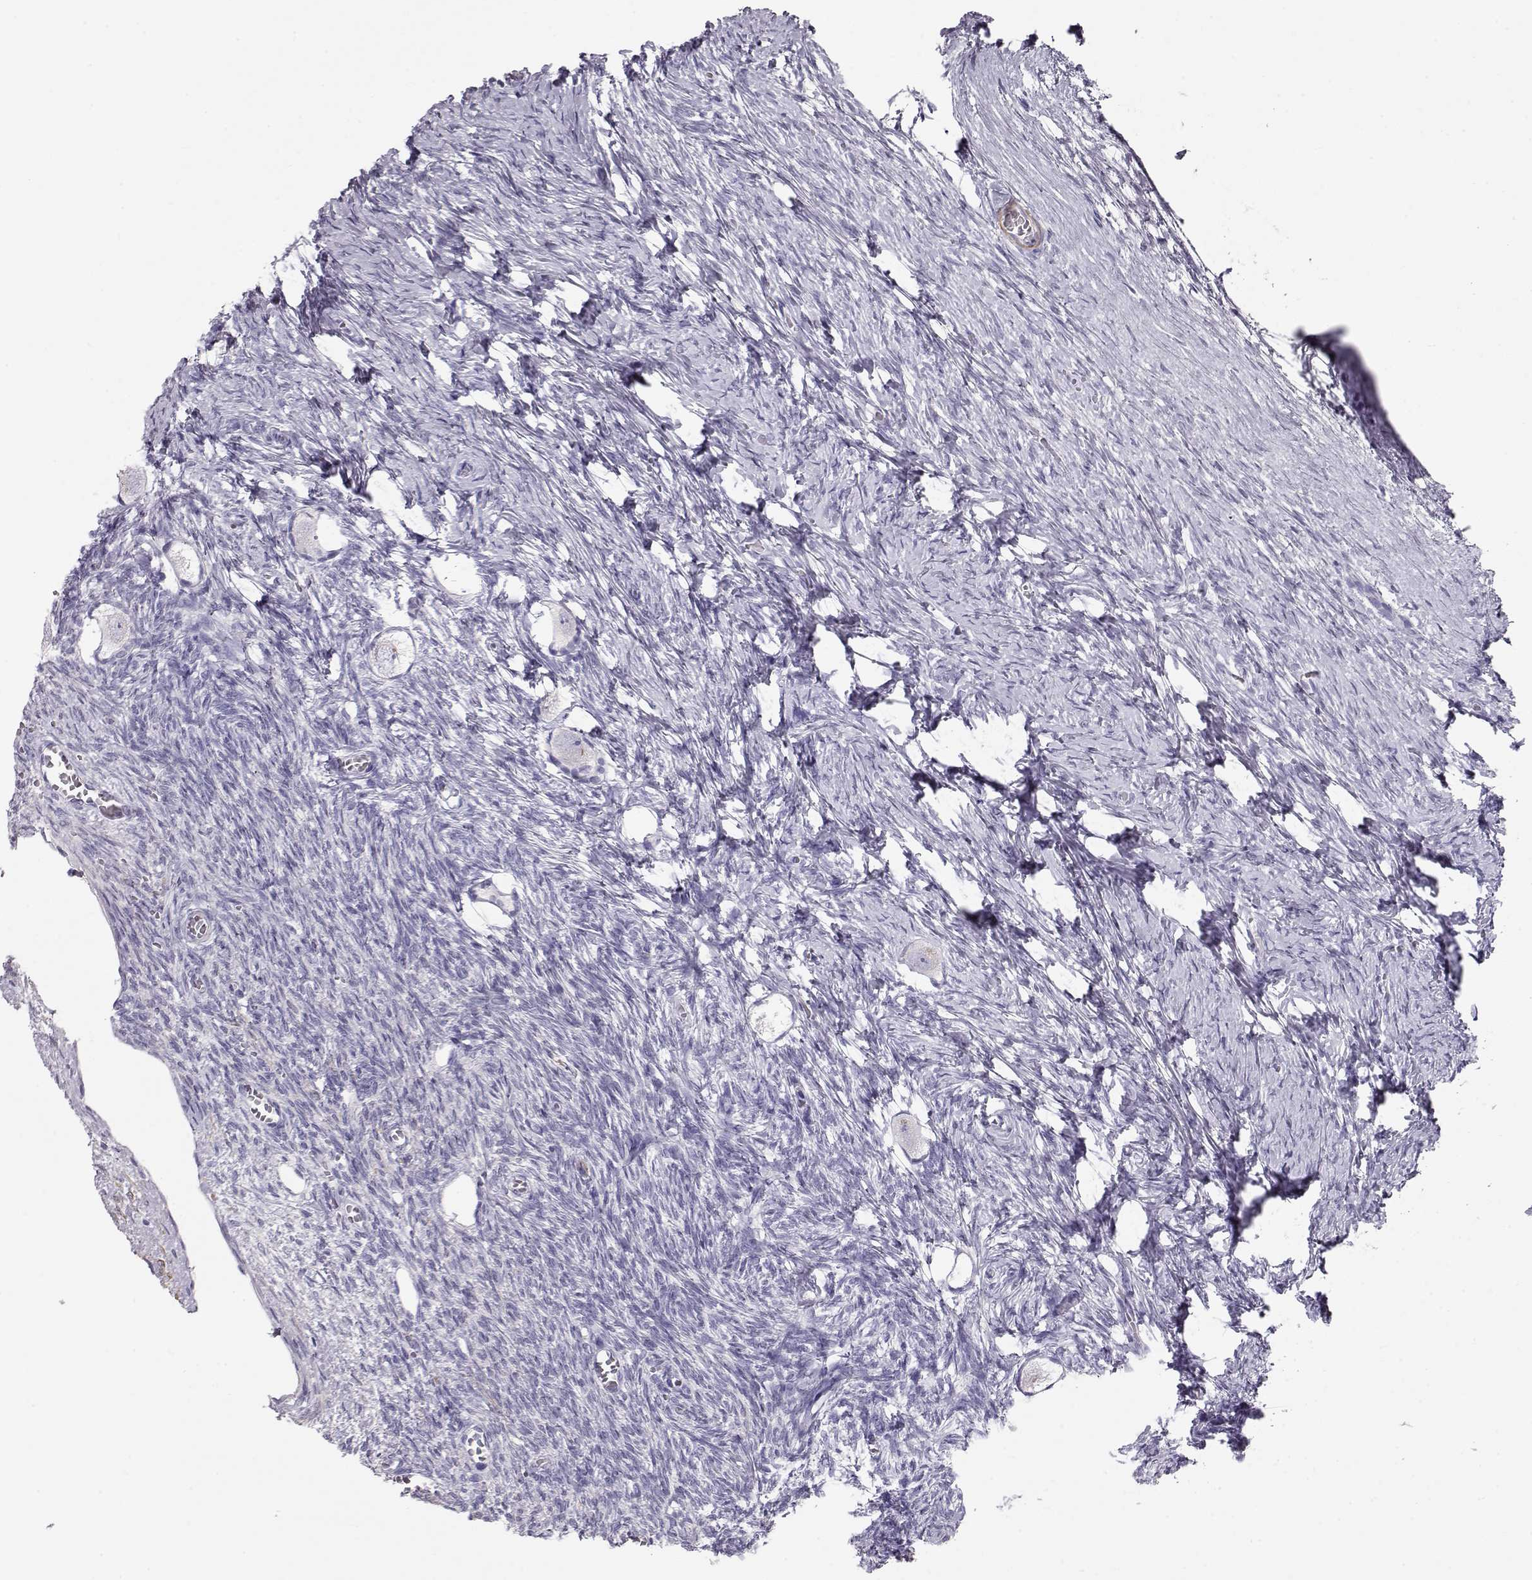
{"staining": {"intensity": "negative", "quantity": "none", "location": "none"}, "tissue": "ovary", "cell_type": "Follicle cells", "image_type": "normal", "snomed": [{"axis": "morphology", "description": "Normal tissue, NOS"}, {"axis": "topography", "description": "Ovary"}], "caption": "The immunohistochemistry (IHC) photomicrograph has no significant staining in follicle cells of ovary.", "gene": "SLITRK3", "patient": {"sex": "female", "age": 27}}